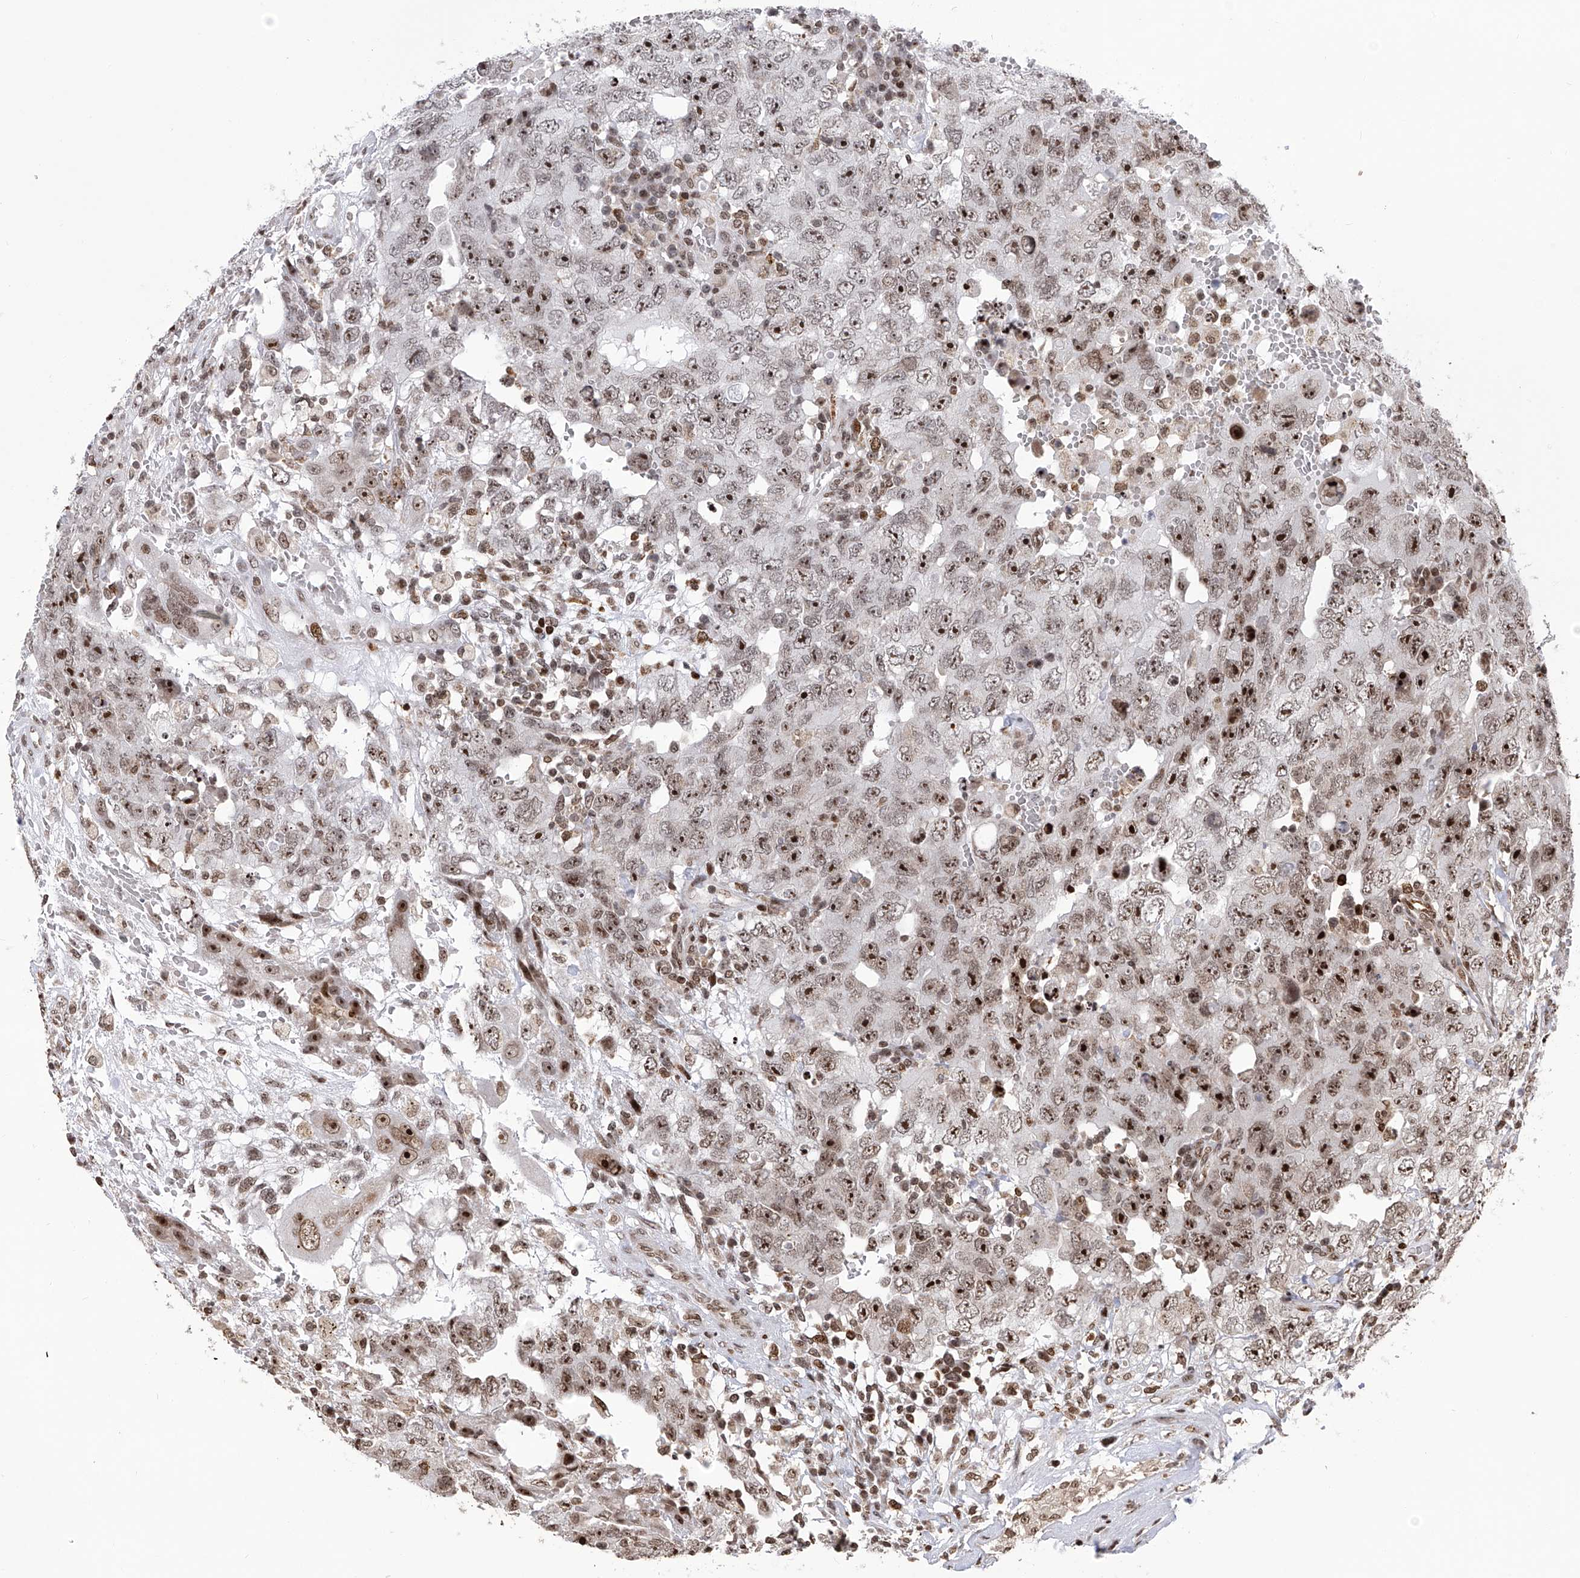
{"staining": {"intensity": "strong", "quantity": ">75%", "location": "nuclear"}, "tissue": "testis cancer", "cell_type": "Tumor cells", "image_type": "cancer", "snomed": [{"axis": "morphology", "description": "Carcinoma, Embryonal, NOS"}, {"axis": "topography", "description": "Testis"}], "caption": "Immunohistochemistry image of neoplastic tissue: embryonal carcinoma (testis) stained using IHC shows high levels of strong protein expression localized specifically in the nuclear of tumor cells, appearing as a nuclear brown color.", "gene": "PAK1IP1", "patient": {"sex": "male", "age": 26}}